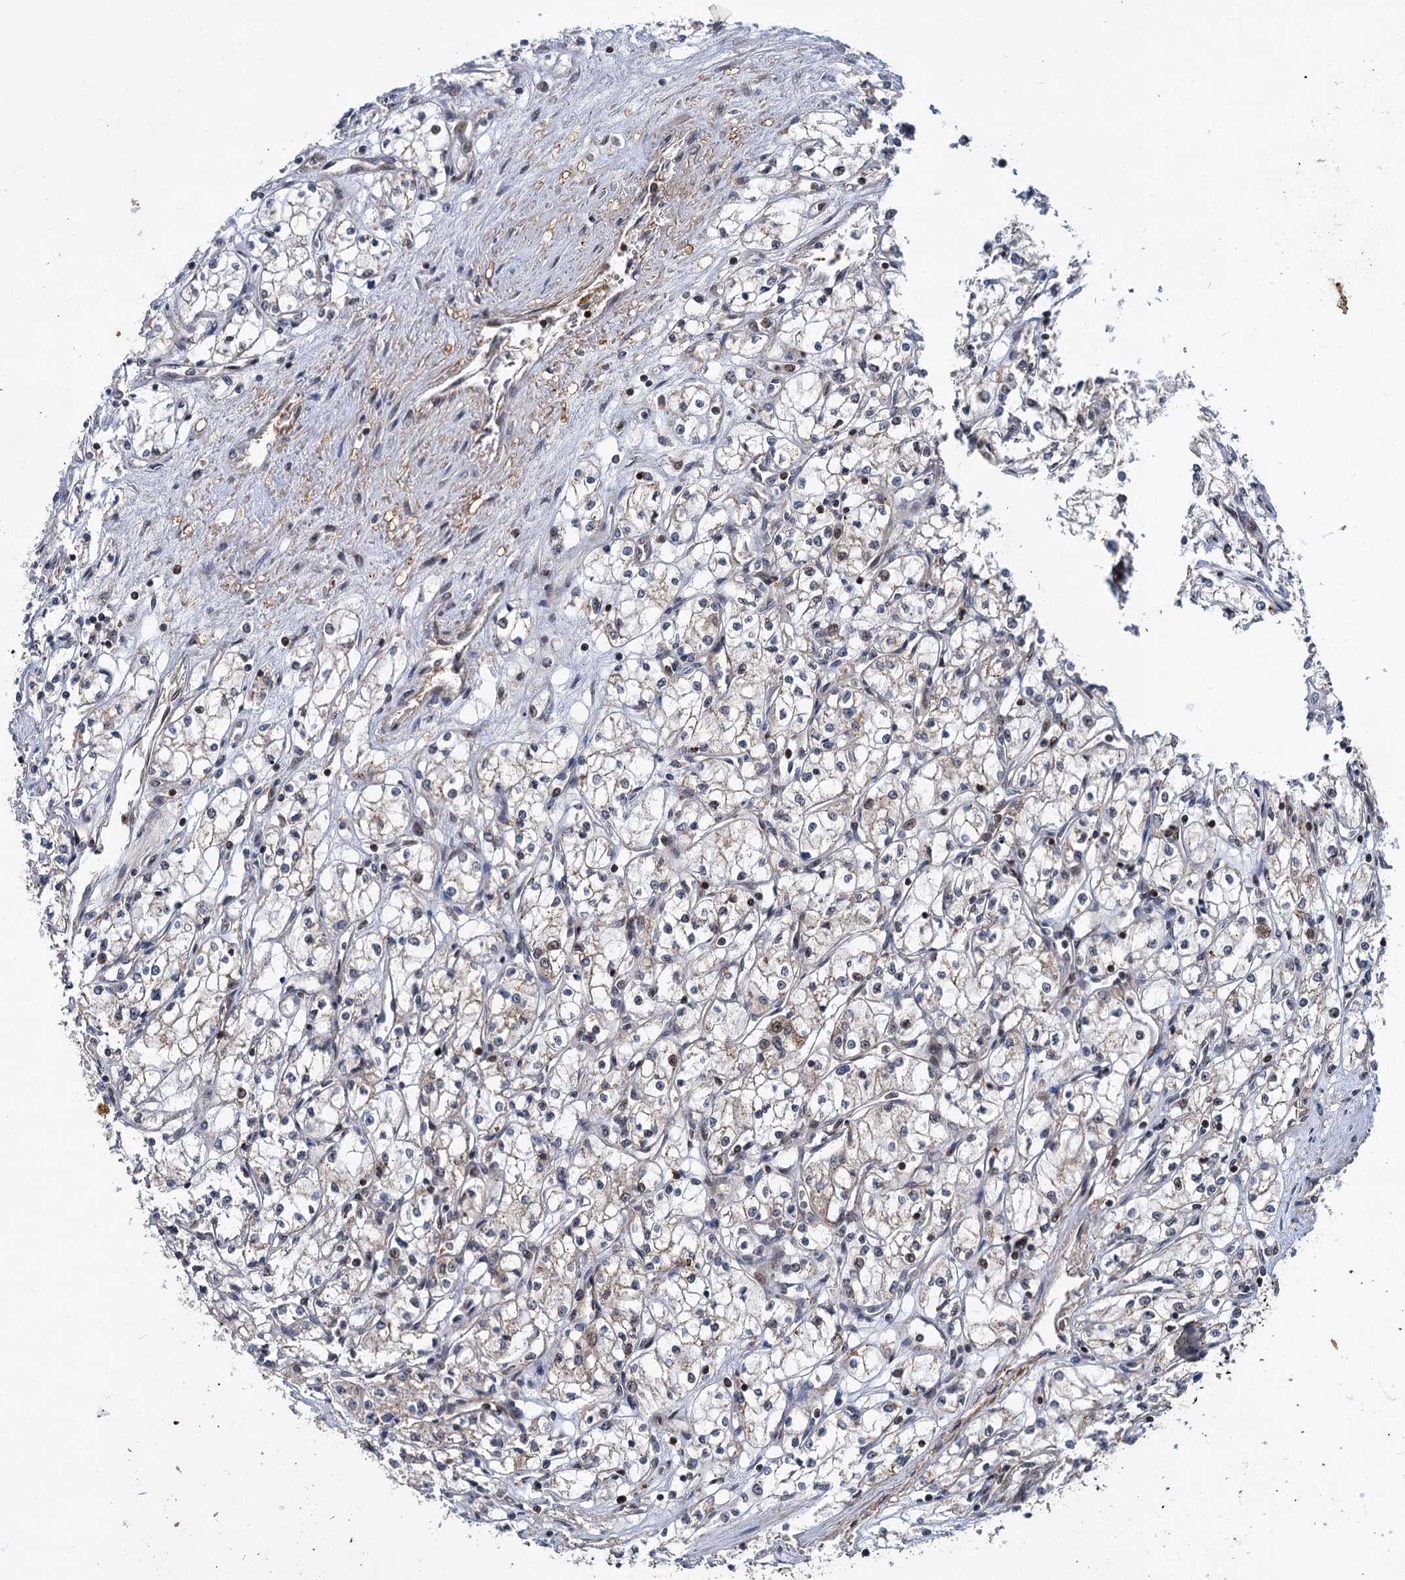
{"staining": {"intensity": "weak", "quantity": "<25%", "location": "nuclear"}, "tissue": "renal cancer", "cell_type": "Tumor cells", "image_type": "cancer", "snomed": [{"axis": "morphology", "description": "Adenocarcinoma, NOS"}, {"axis": "topography", "description": "Kidney"}], "caption": "Immunohistochemistry (IHC) micrograph of adenocarcinoma (renal) stained for a protein (brown), which exhibits no expression in tumor cells.", "gene": "ABLIM1", "patient": {"sex": "male", "age": 59}}